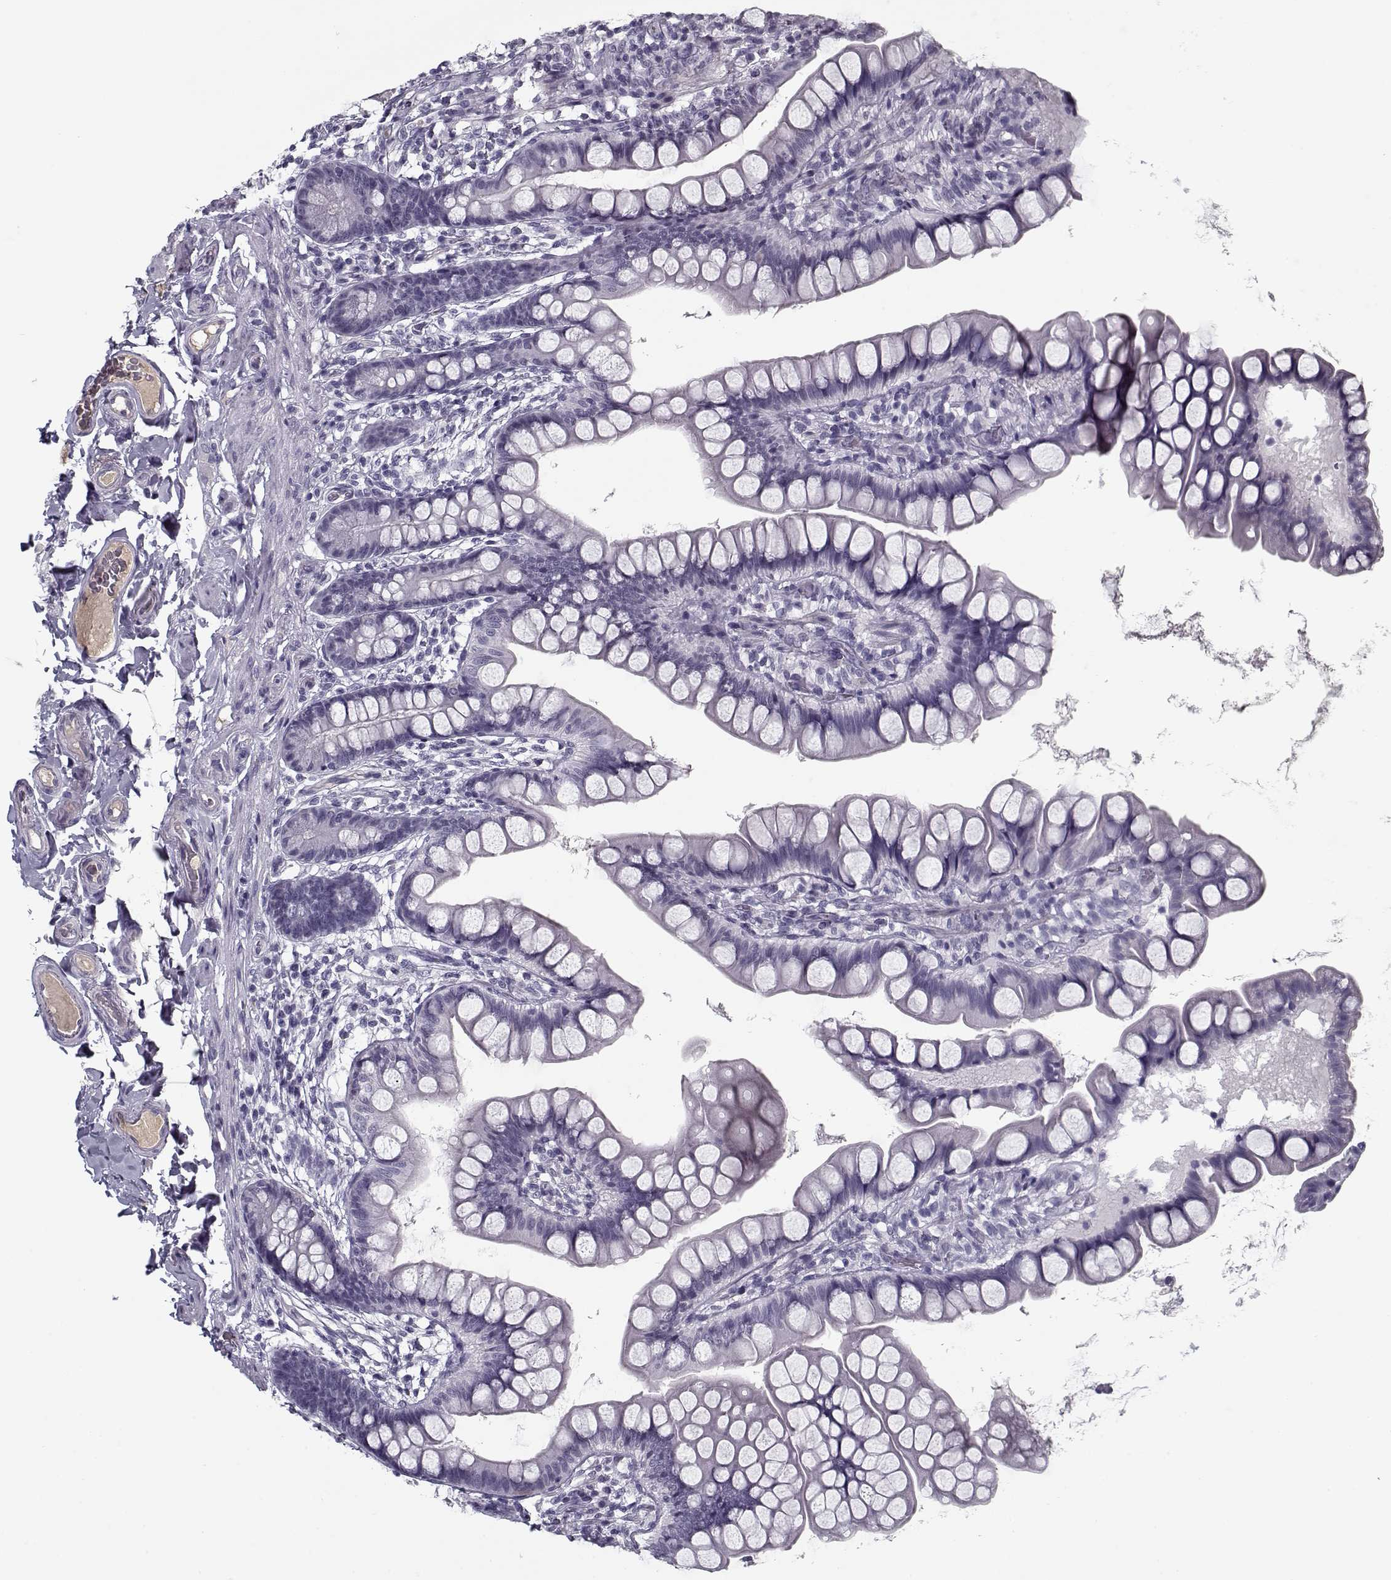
{"staining": {"intensity": "negative", "quantity": "none", "location": "none"}, "tissue": "small intestine", "cell_type": "Glandular cells", "image_type": "normal", "snomed": [{"axis": "morphology", "description": "Normal tissue, NOS"}, {"axis": "topography", "description": "Small intestine"}], "caption": "Immunohistochemical staining of normal small intestine shows no significant expression in glandular cells.", "gene": "SPACA9", "patient": {"sex": "male", "age": 70}}